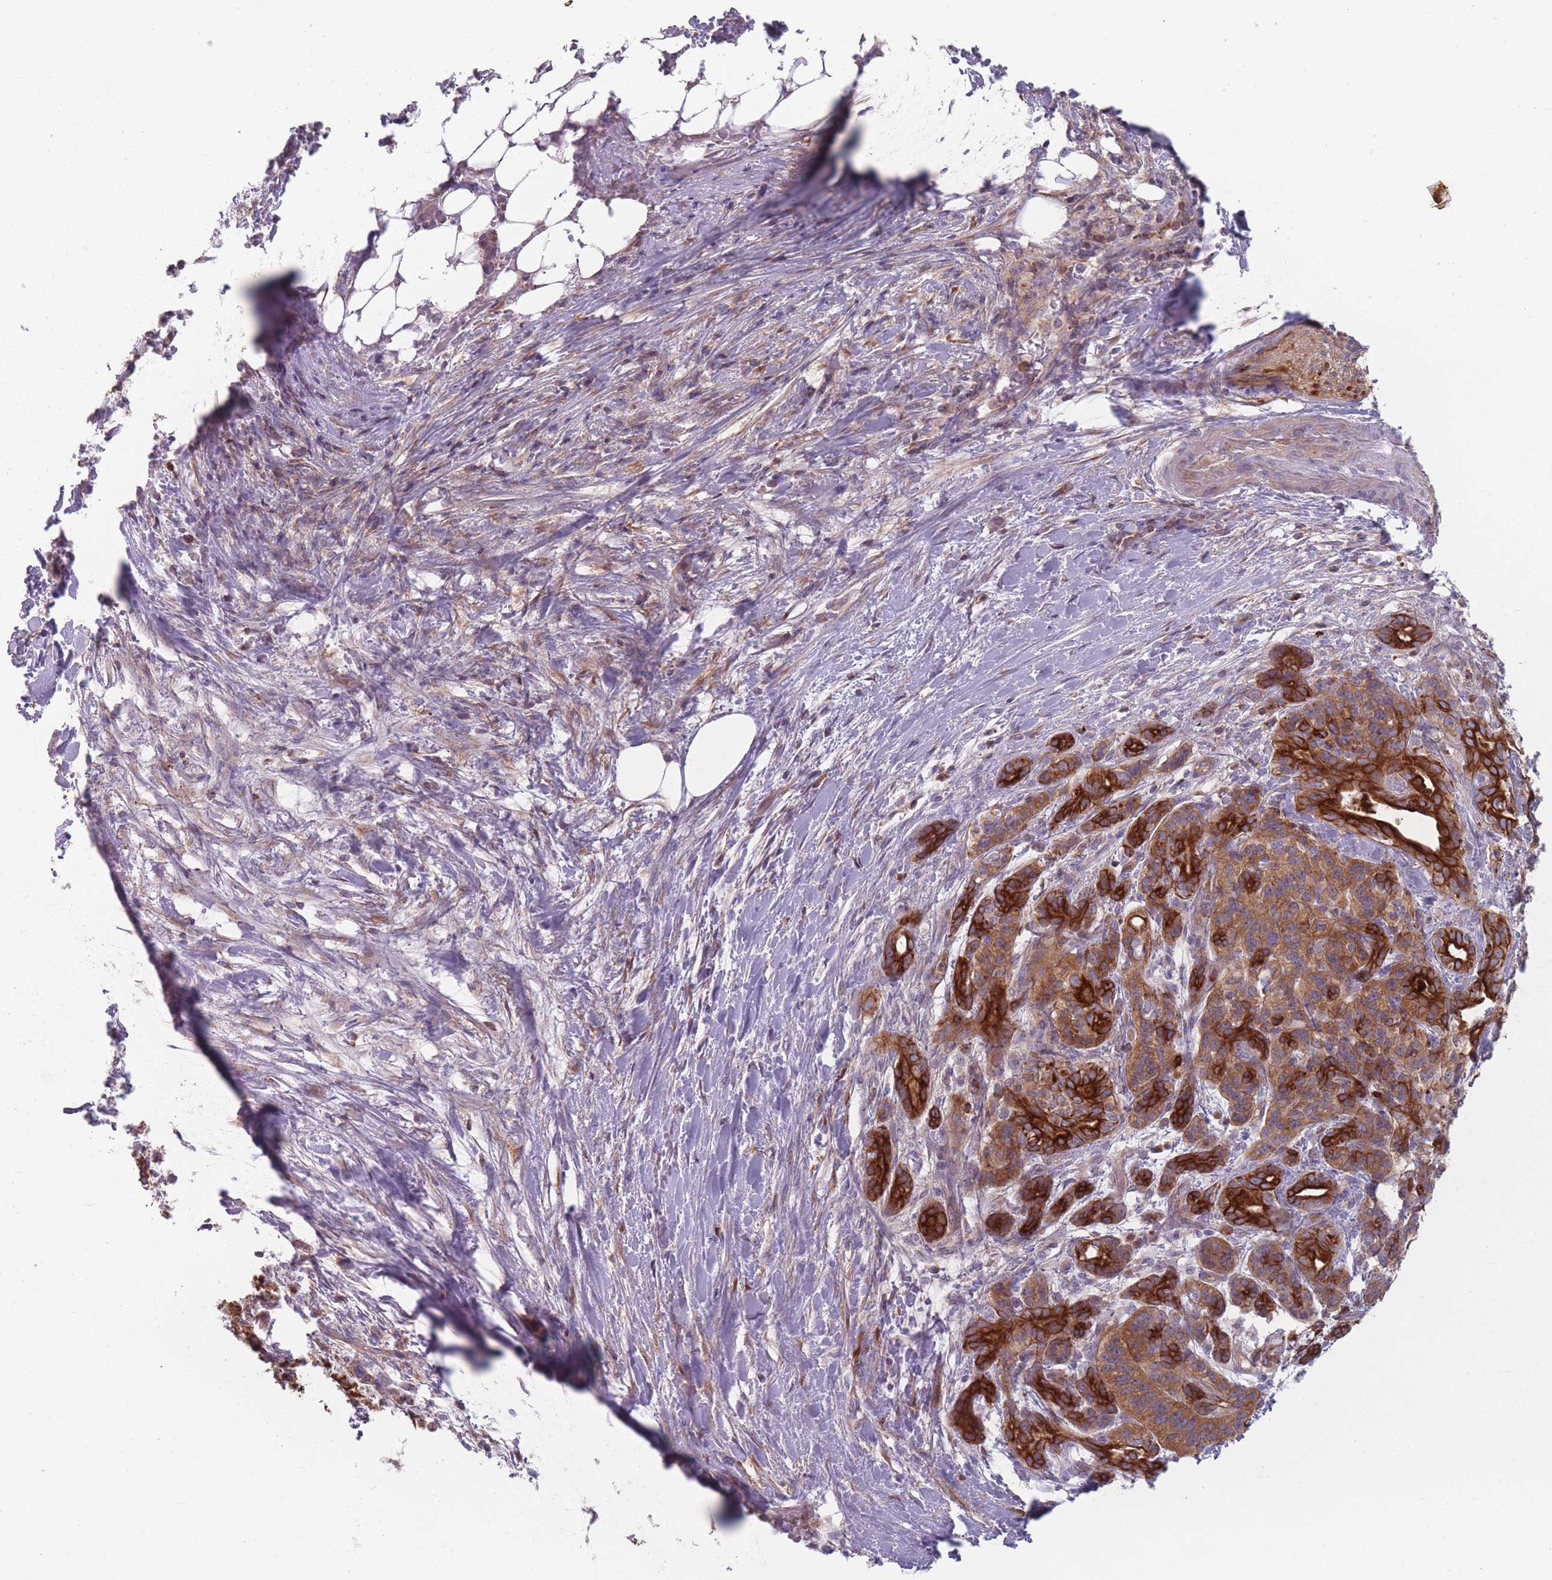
{"staining": {"intensity": "strong", "quantity": ">75%", "location": "cytoplasmic/membranous"}, "tissue": "pancreatic cancer", "cell_type": "Tumor cells", "image_type": "cancer", "snomed": [{"axis": "morphology", "description": "Adenocarcinoma, NOS"}, {"axis": "topography", "description": "Pancreas"}], "caption": "An image of adenocarcinoma (pancreatic) stained for a protein displays strong cytoplasmic/membranous brown staining in tumor cells.", "gene": "HSBP1L1", "patient": {"sex": "male", "age": 58}}